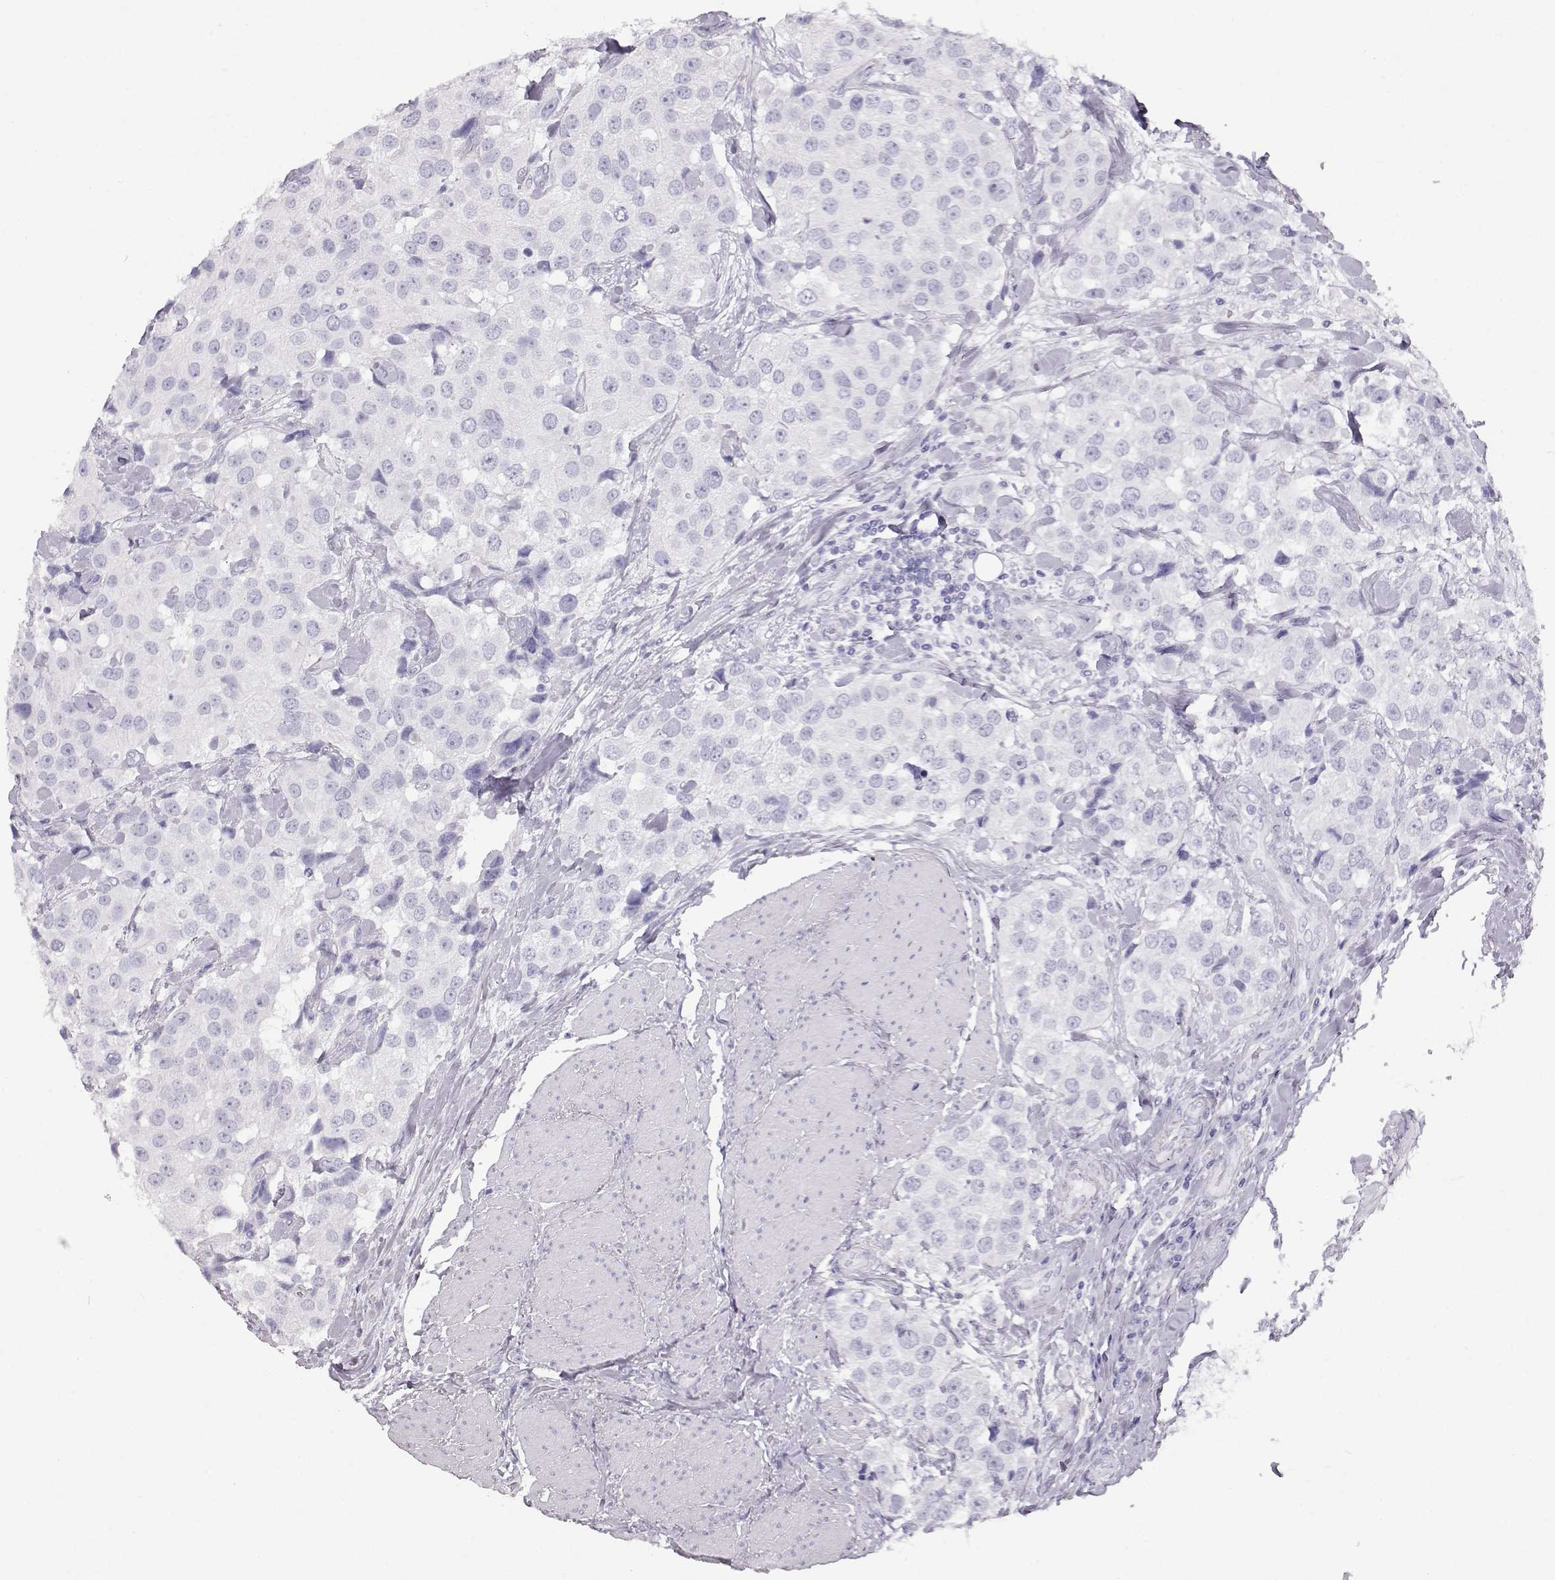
{"staining": {"intensity": "negative", "quantity": "none", "location": "none"}, "tissue": "urothelial cancer", "cell_type": "Tumor cells", "image_type": "cancer", "snomed": [{"axis": "morphology", "description": "Urothelial carcinoma, High grade"}, {"axis": "topography", "description": "Urinary bladder"}], "caption": "A histopathology image of urothelial cancer stained for a protein exhibits no brown staining in tumor cells.", "gene": "TKTL1", "patient": {"sex": "female", "age": 64}}